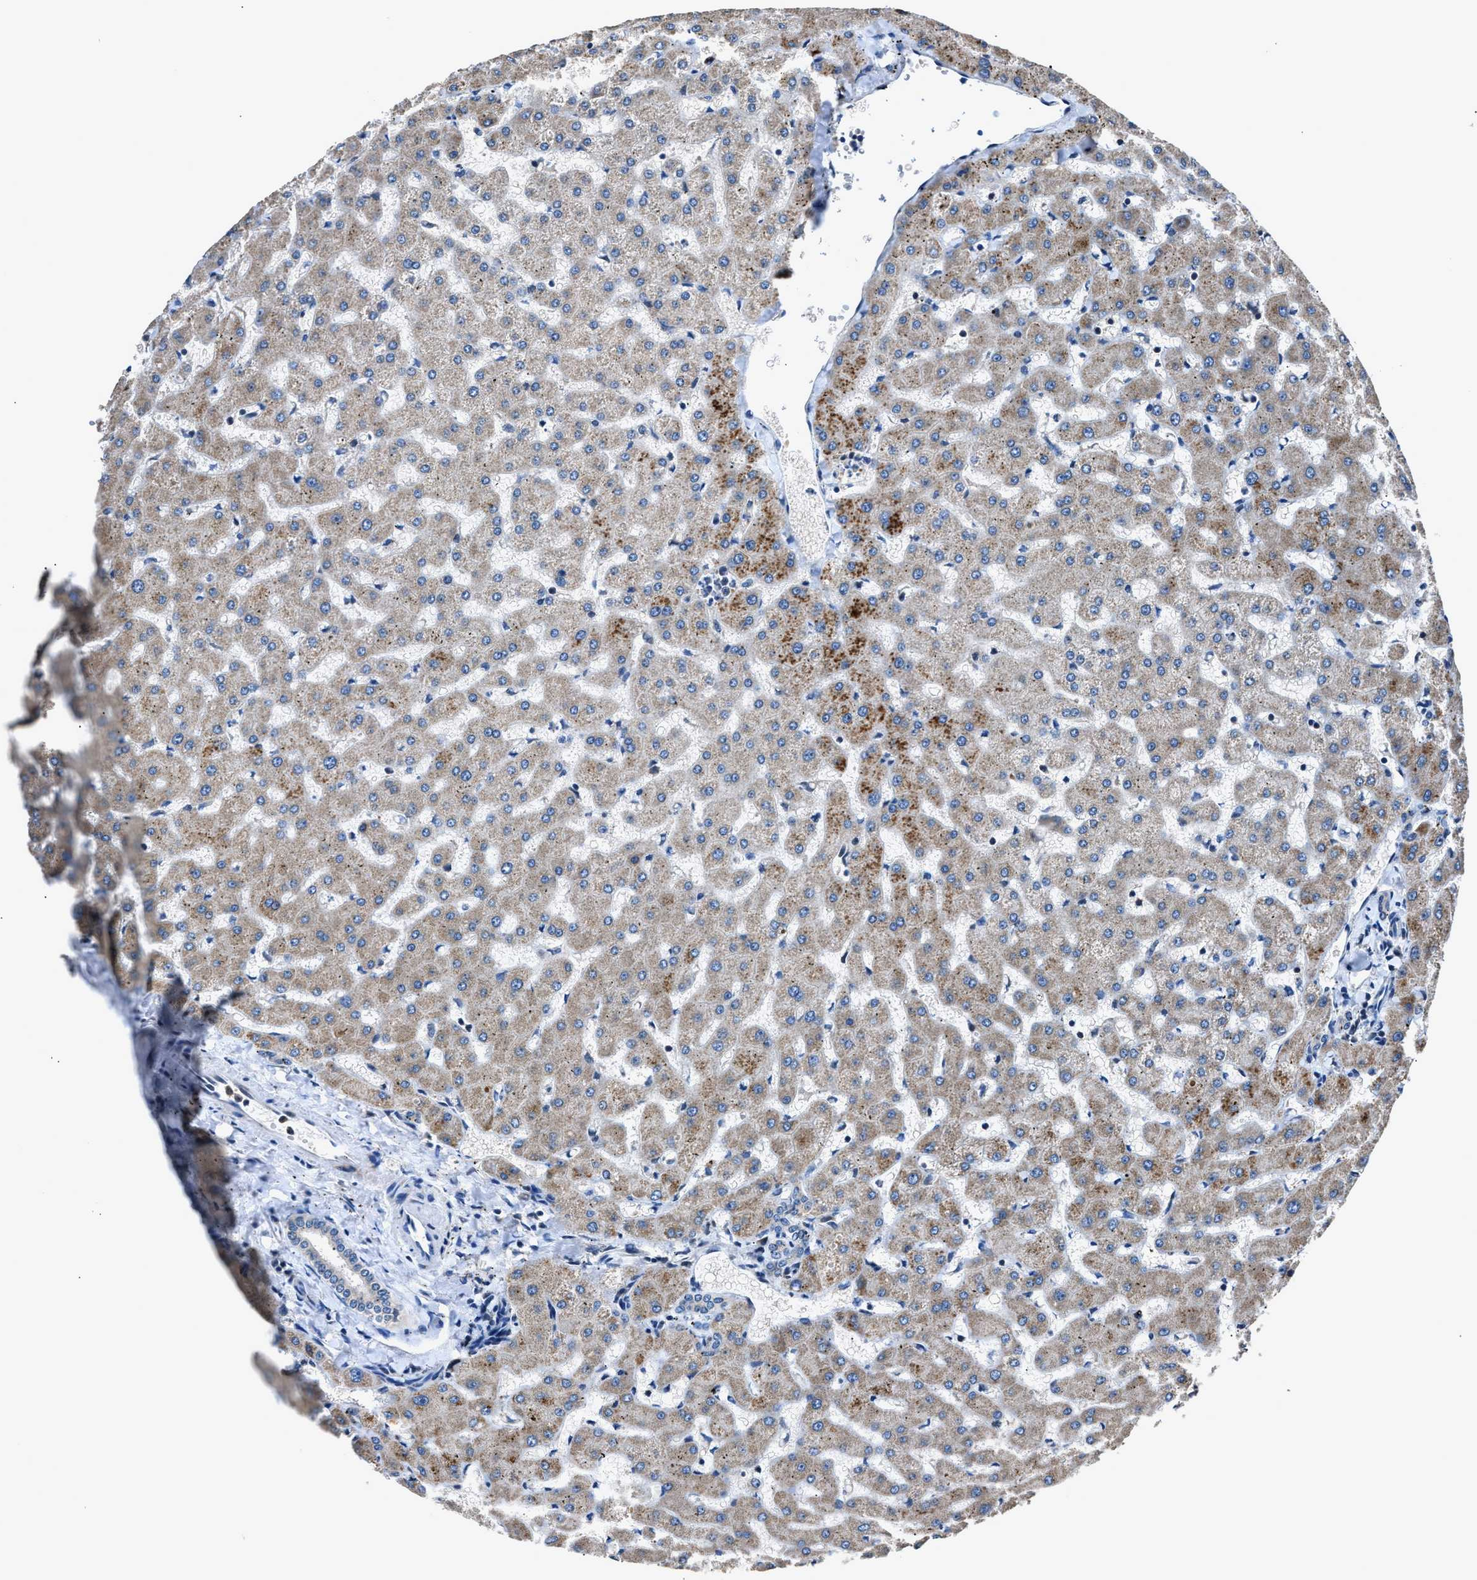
{"staining": {"intensity": "negative", "quantity": "none", "location": "none"}, "tissue": "liver", "cell_type": "Cholangiocytes", "image_type": "normal", "snomed": [{"axis": "morphology", "description": "Normal tissue, NOS"}, {"axis": "topography", "description": "Liver"}], "caption": "Image shows no significant protein positivity in cholangiocytes of unremarkable liver. (DAB immunohistochemistry (IHC) visualized using brightfield microscopy, high magnification).", "gene": "TNRC18", "patient": {"sex": "female", "age": 63}}